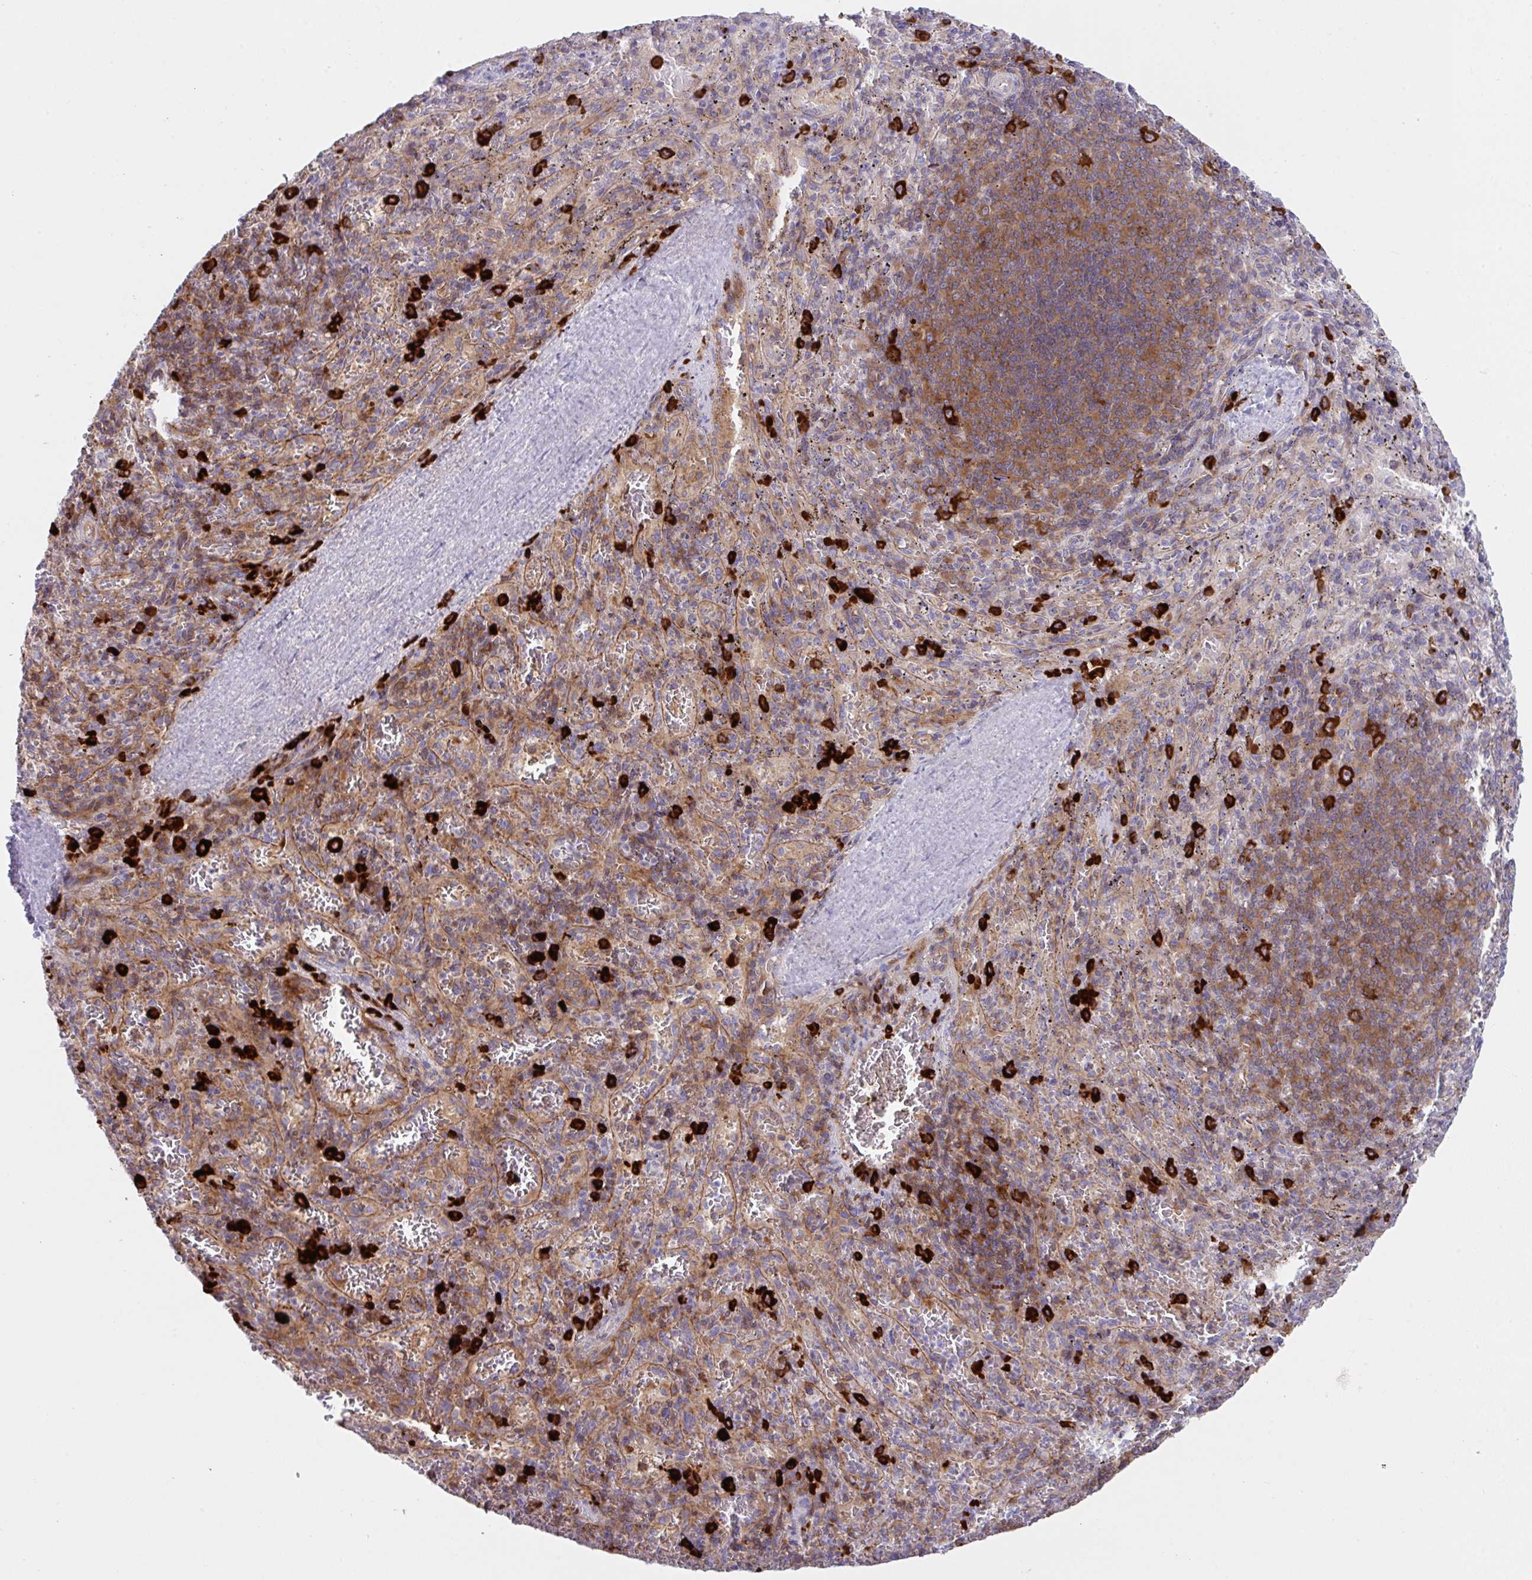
{"staining": {"intensity": "strong", "quantity": "25%-75%", "location": "cytoplasmic/membranous"}, "tissue": "spleen", "cell_type": "Cells in red pulp", "image_type": "normal", "snomed": [{"axis": "morphology", "description": "Normal tissue, NOS"}, {"axis": "topography", "description": "Spleen"}], "caption": "Strong cytoplasmic/membranous protein positivity is present in about 25%-75% of cells in red pulp in spleen.", "gene": "YARS2", "patient": {"sex": "male", "age": 57}}